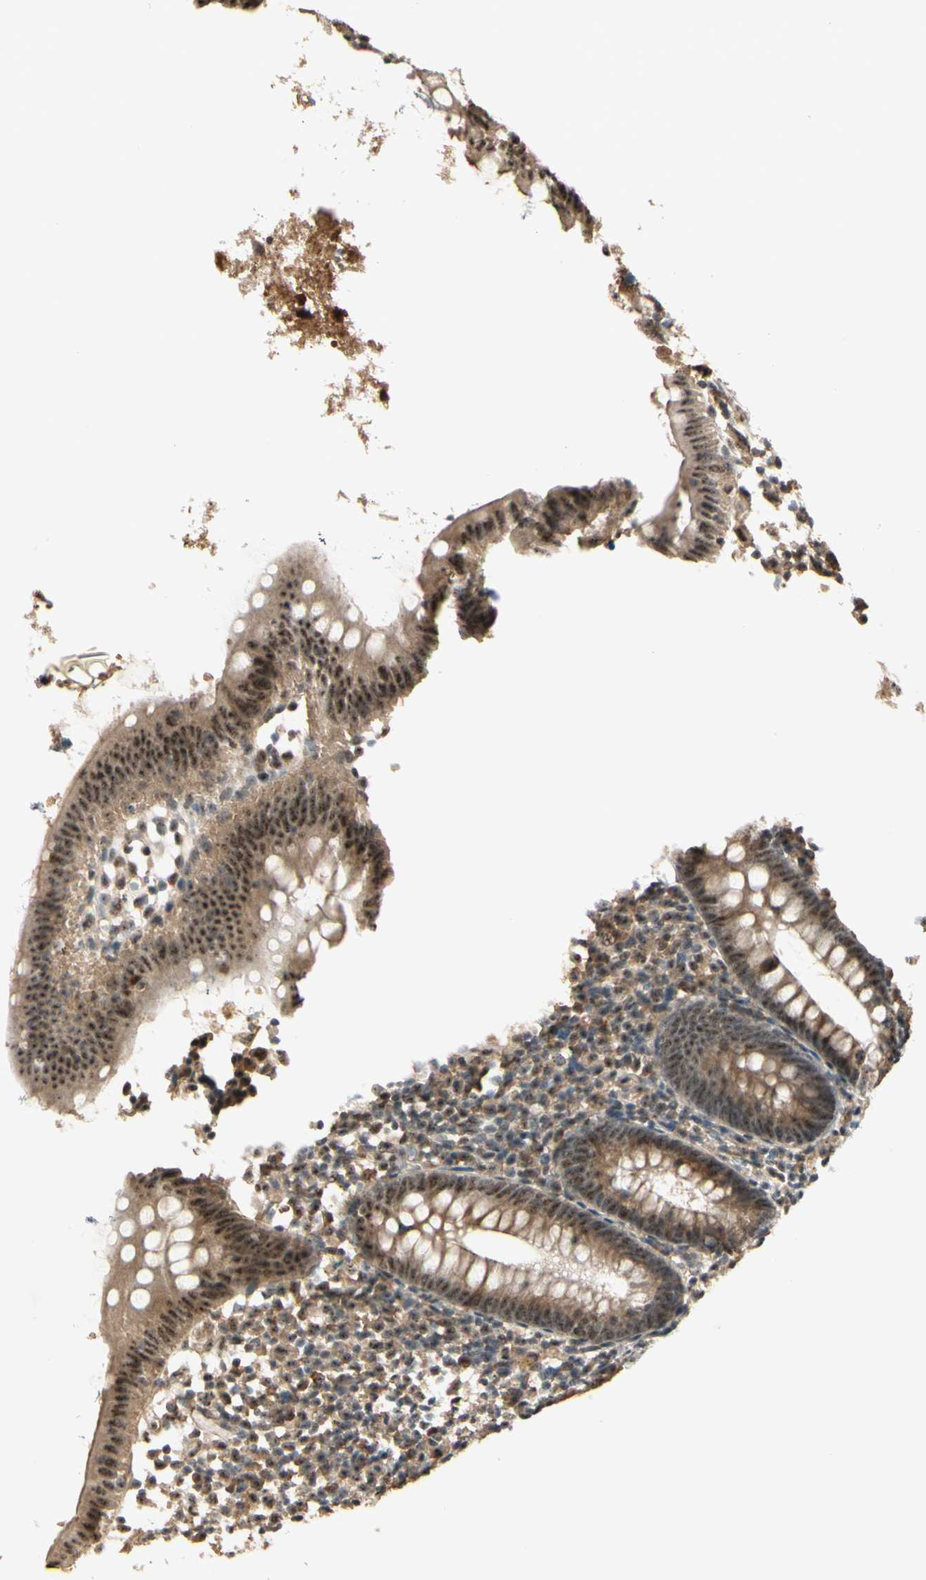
{"staining": {"intensity": "strong", "quantity": ">75%", "location": "cytoplasmic/membranous,nuclear"}, "tissue": "appendix", "cell_type": "Glandular cells", "image_type": "normal", "snomed": [{"axis": "morphology", "description": "Normal tissue, NOS"}, {"axis": "topography", "description": "Appendix"}], "caption": "The micrograph displays immunohistochemical staining of unremarkable appendix. There is strong cytoplasmic/membranous,nuclear positivity is seen in approximately >75% of glandular cells.", "gene": "MCPH1", "patient": {"sex": "female", "age": 20}}